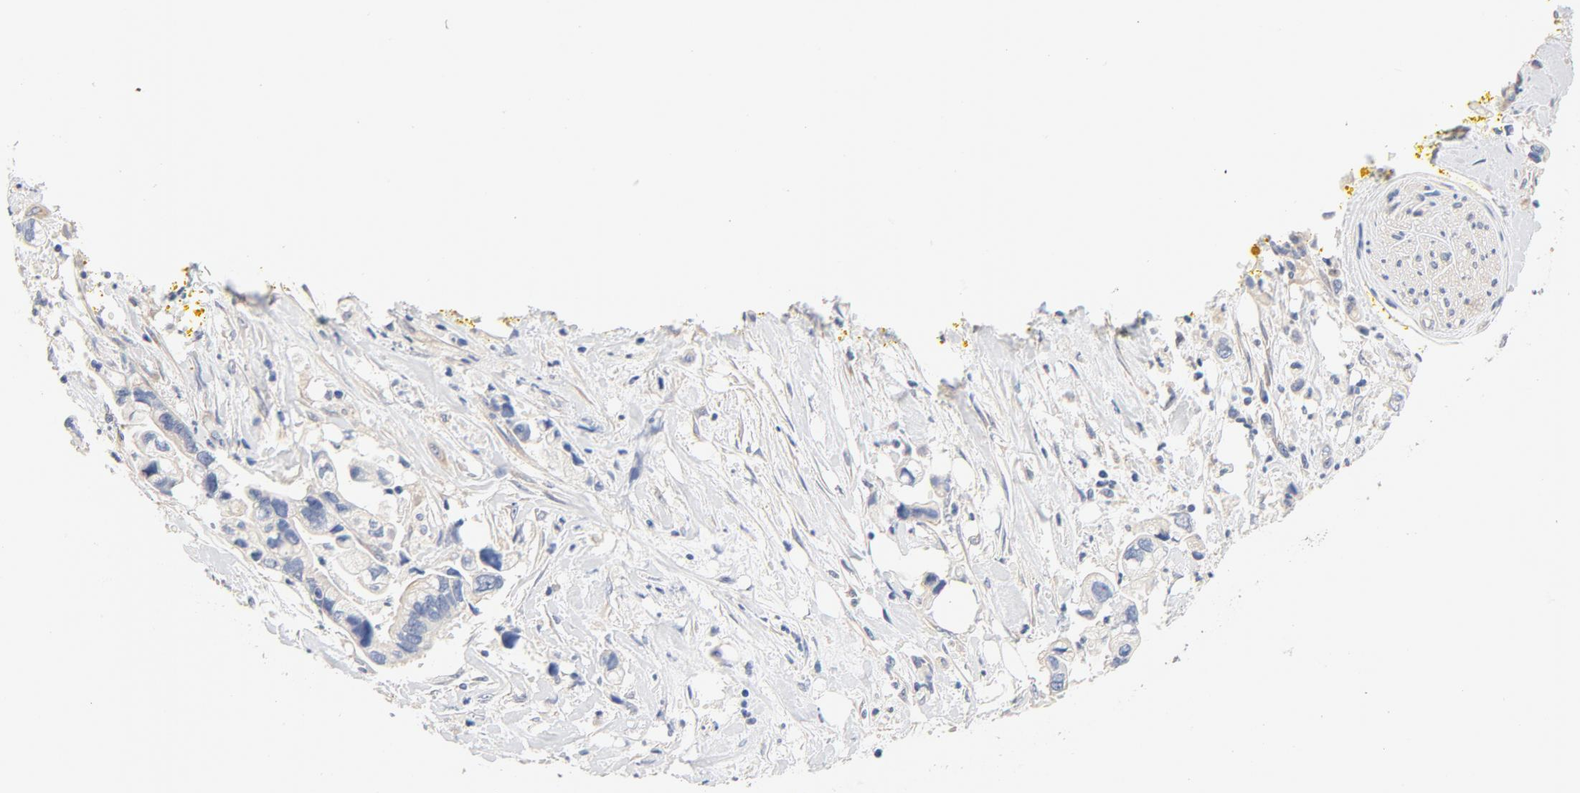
{"staining": {"intensity": "weak", "quantity": "<25%", "location": "cytoplasmic/membranous"}, "tissue": "pancreatic cancer", "cell_type": "Tumor cells", "image_type": "cancer", "snomed": [{"axis": "morphology", "description": "Adenocarcinoma, NOS"}, {"axis": "topography", "description": "Pancreas"}], "caption": "This is an immunohistochemistry (IHC) micrograph of human pancreatic cancer (adenocarcinoma). There is no staining in tumor cells.", "gene": "DYNC1H1", "patient": {"sex": "male", "age": 70}}